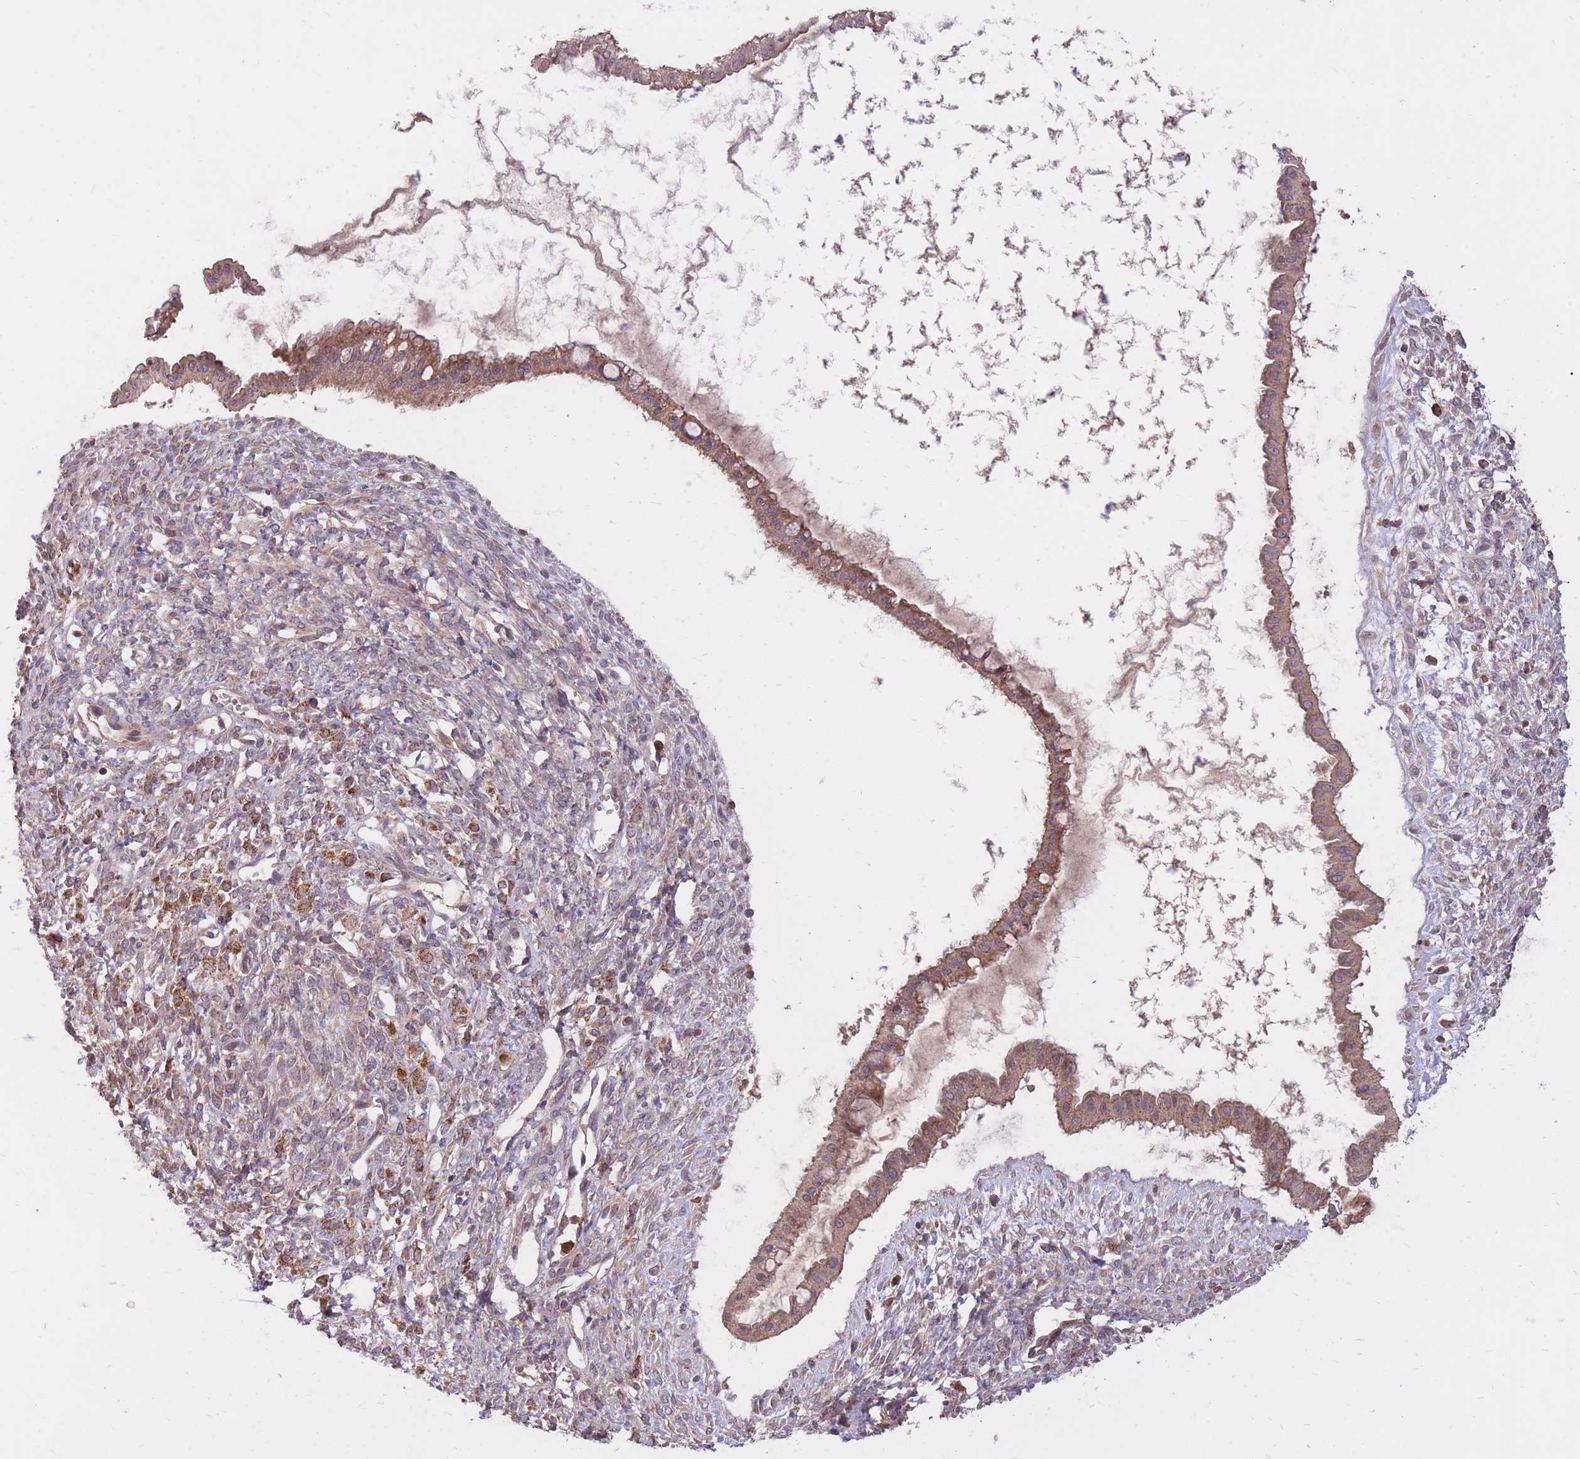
{"staining": {"intensity": "moderate", "quantity": ">75%", "location": "cytoplasmic/membranous"}, "tissue": "ovarian cancer", "cell_type": "Tumor cells", "image_type": "cancer", "snomed": [{"axis": "morphology", "description": "Cystadenocarcinoma, mucinous, NOS"}, {"axis": "topography", "description": "Ovary"}], "caption": "Human ovarian cancer stained with a protein marker shows moderate staining in tumor cells.", "gene": "IGF2BP2", "patient": {"sex": "female", "age": 73}}